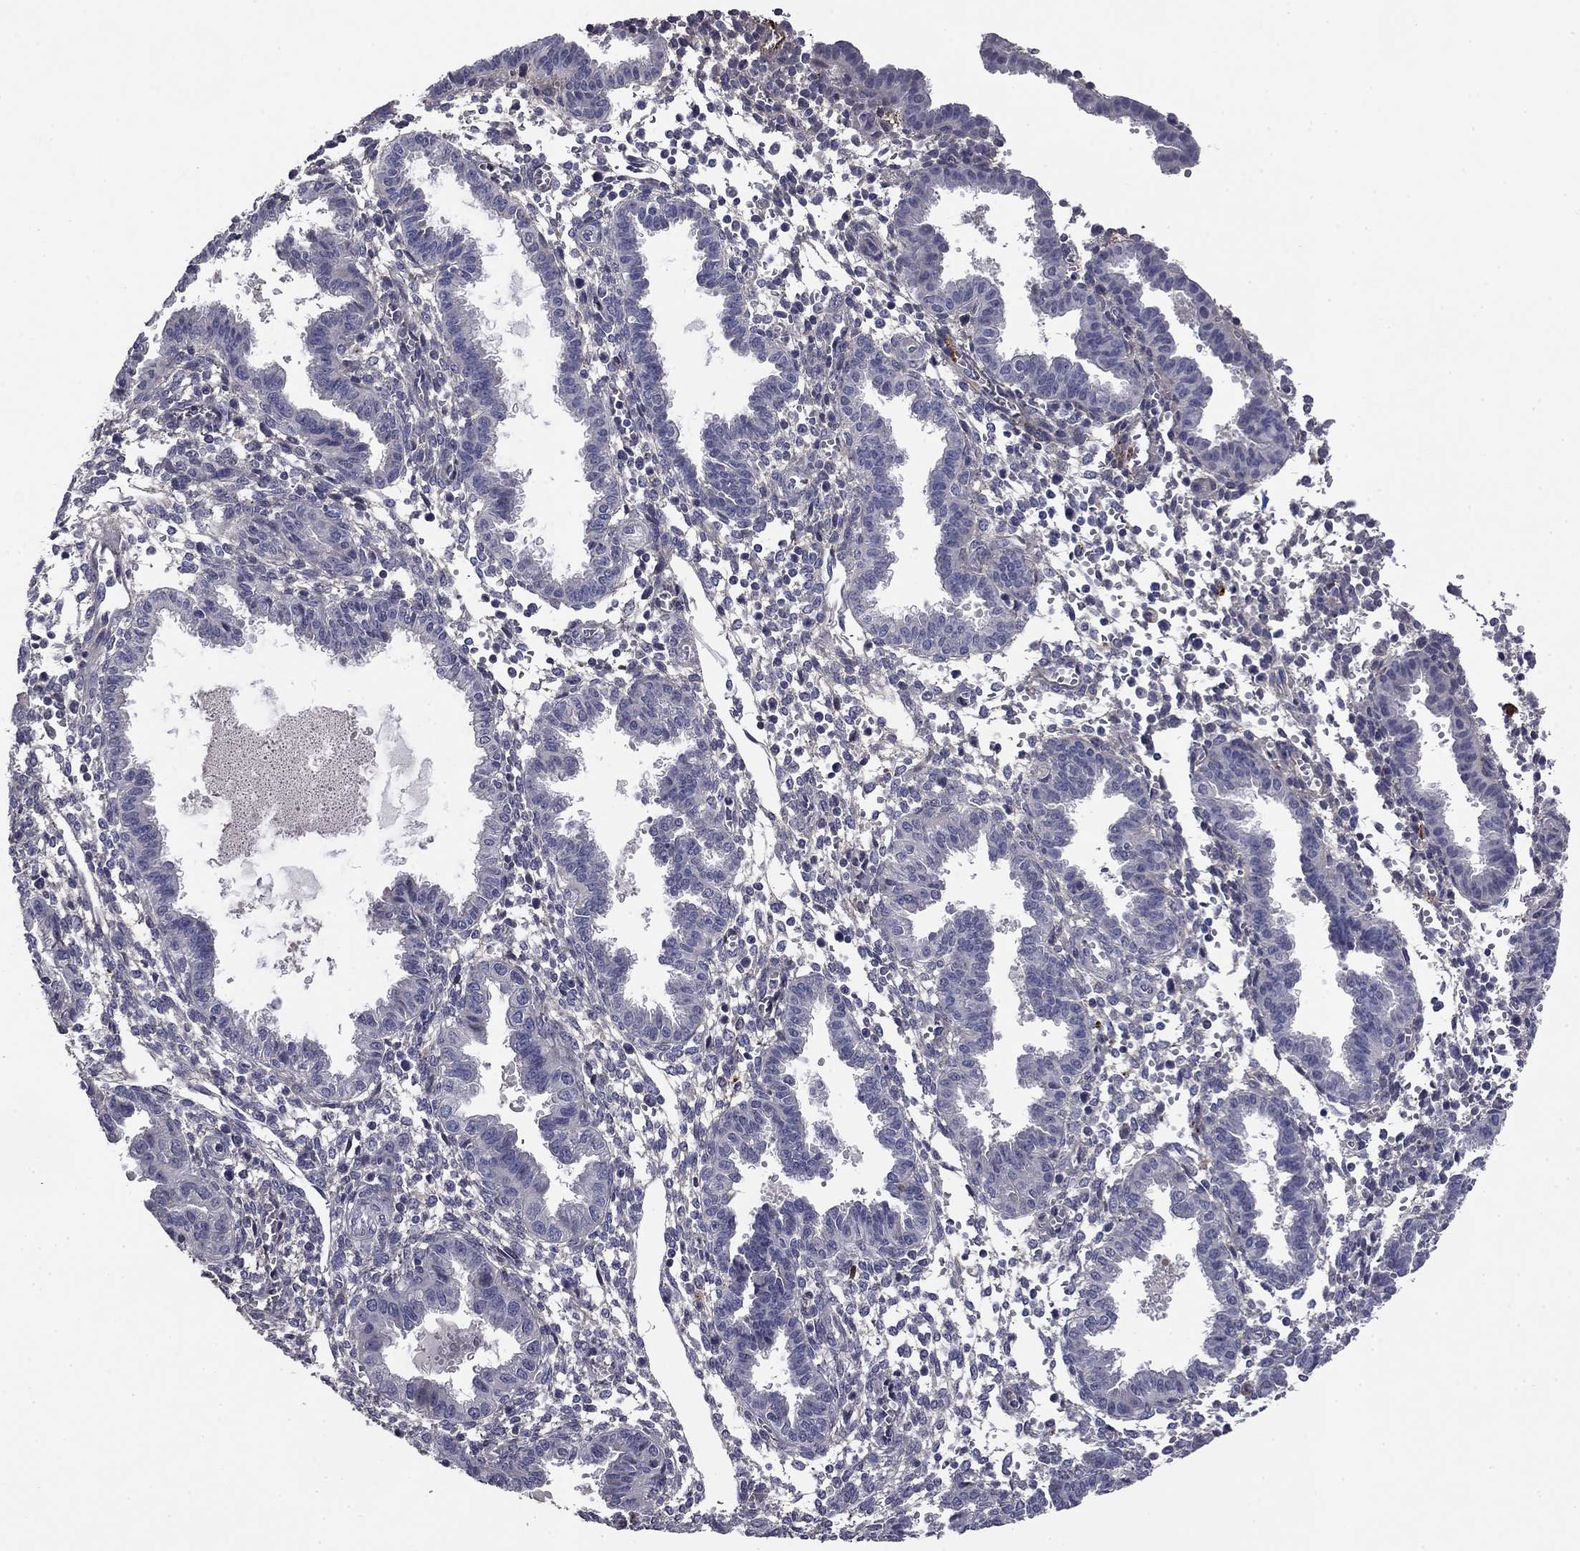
{"staining": {"intensity": "negative", "quantity": "none", "location": "none"}, "tissue": "endometrium", "cell_type": "Cells in endometrial stroma", "image_type": "normal", "snomed": [{"axis": "morphology", "description": "Normal tissue, NOS"}, {"axis": "topography", "description": "Endometrium"}], "caption": "High power microscopy micrograph of an IHC micrograph of unremarkable endometrium, revealing no significant positivity in cells in endometrial stroma. (Immunohistochemistry, brightfield microscopy, high magnification).", "gene": "COL2A1", "patient": {"sex": "female", "age": 37}}